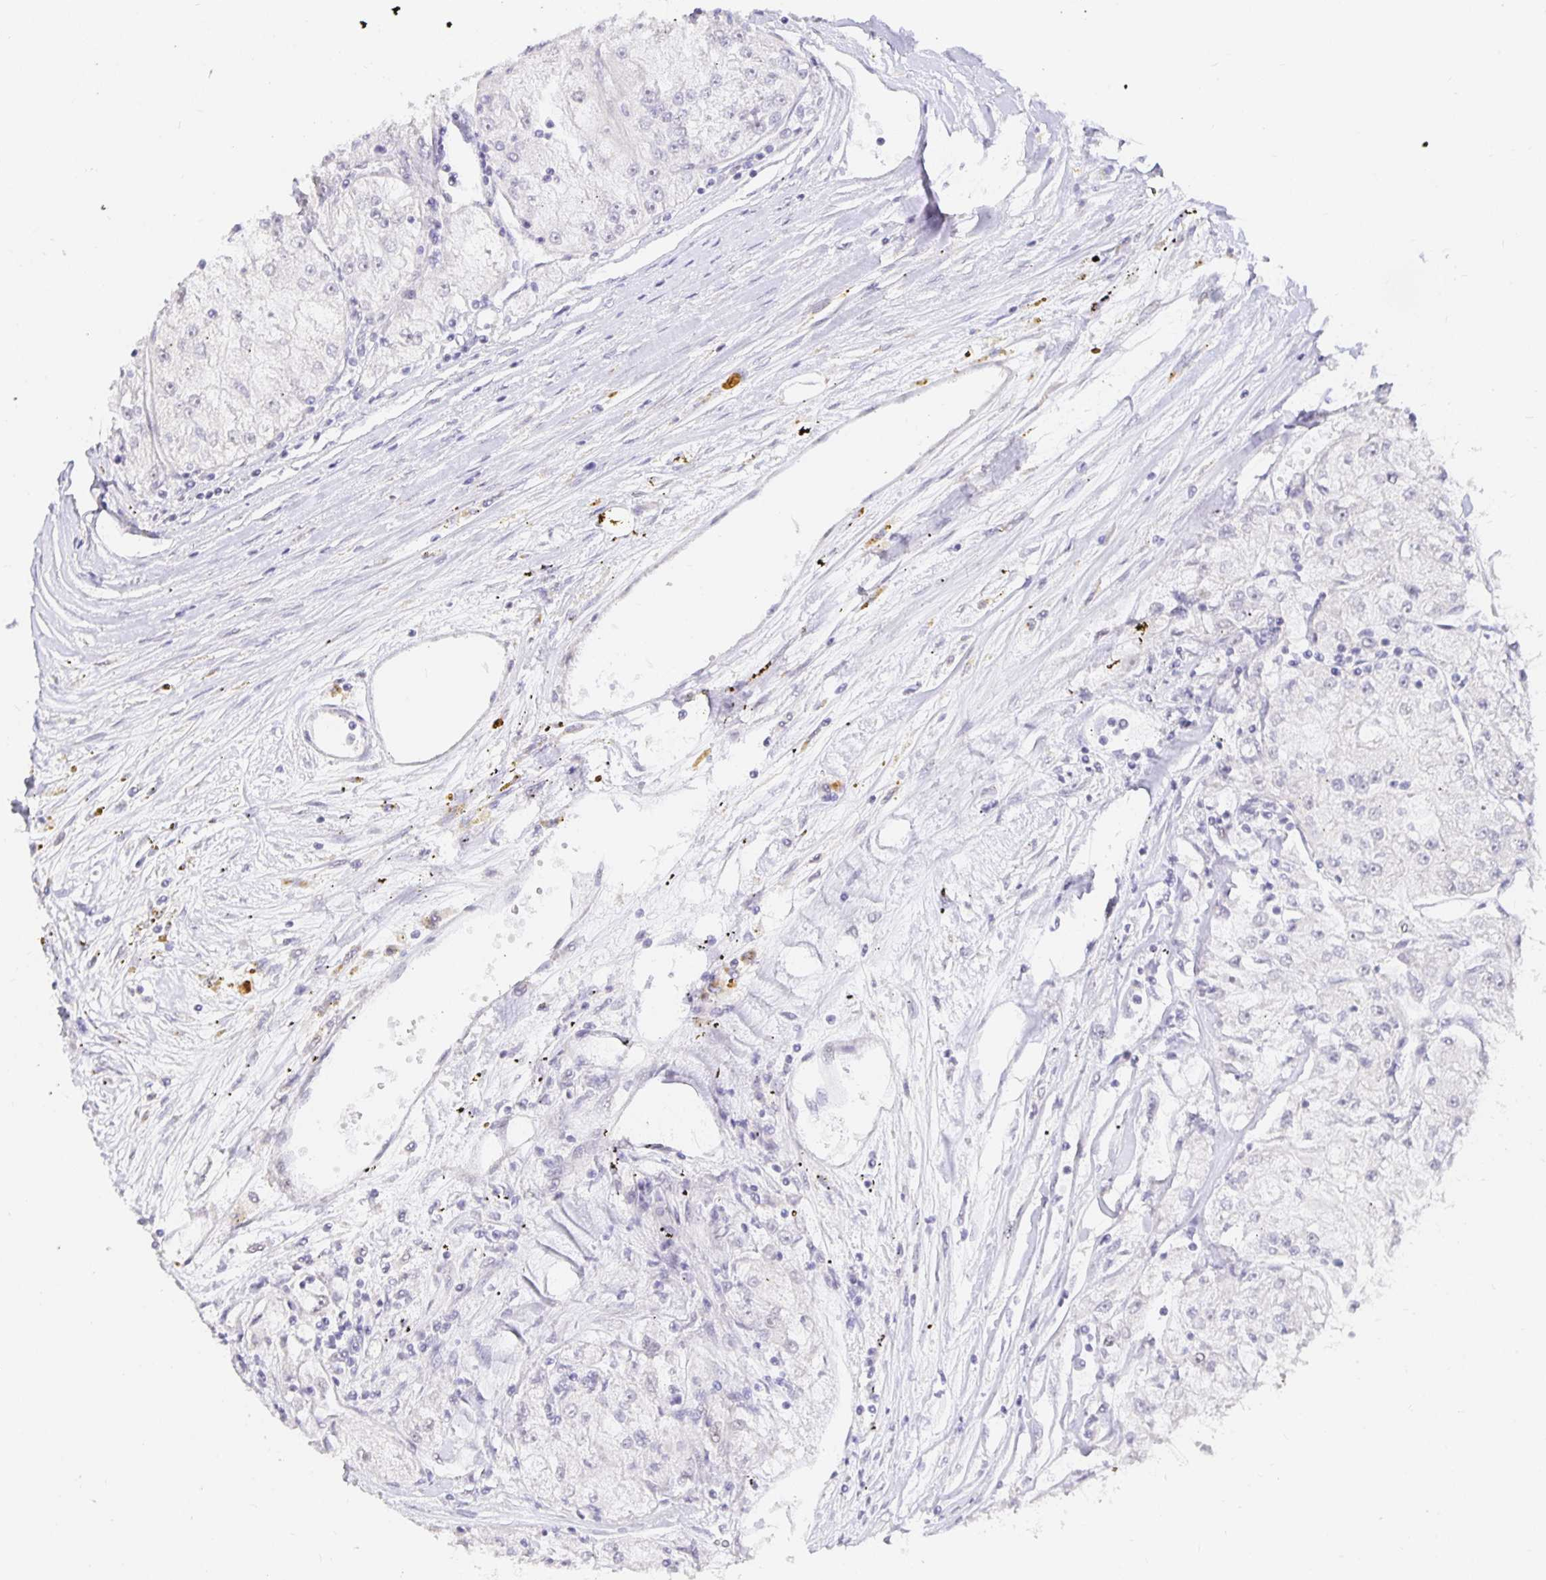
{"staining": {"intensity": "negative", "quantity": "none", "location": "none"}, "tissue": "renal cancer", "cell_type": "Tumor cells", "image_type": "cancer", "snomed": [{"axis": "morphology", "description": "Adenocarcinoma, NOS"}, {"axis": "topography", "description": "Kidney"}], "caption": "High power microscopy photomicrograph of an IHC image of renal adenocarcinoma, revealing no significant staining in tumor cells.", "gene": "TJP3", "patient": {"sex": "female", "age": 72}}